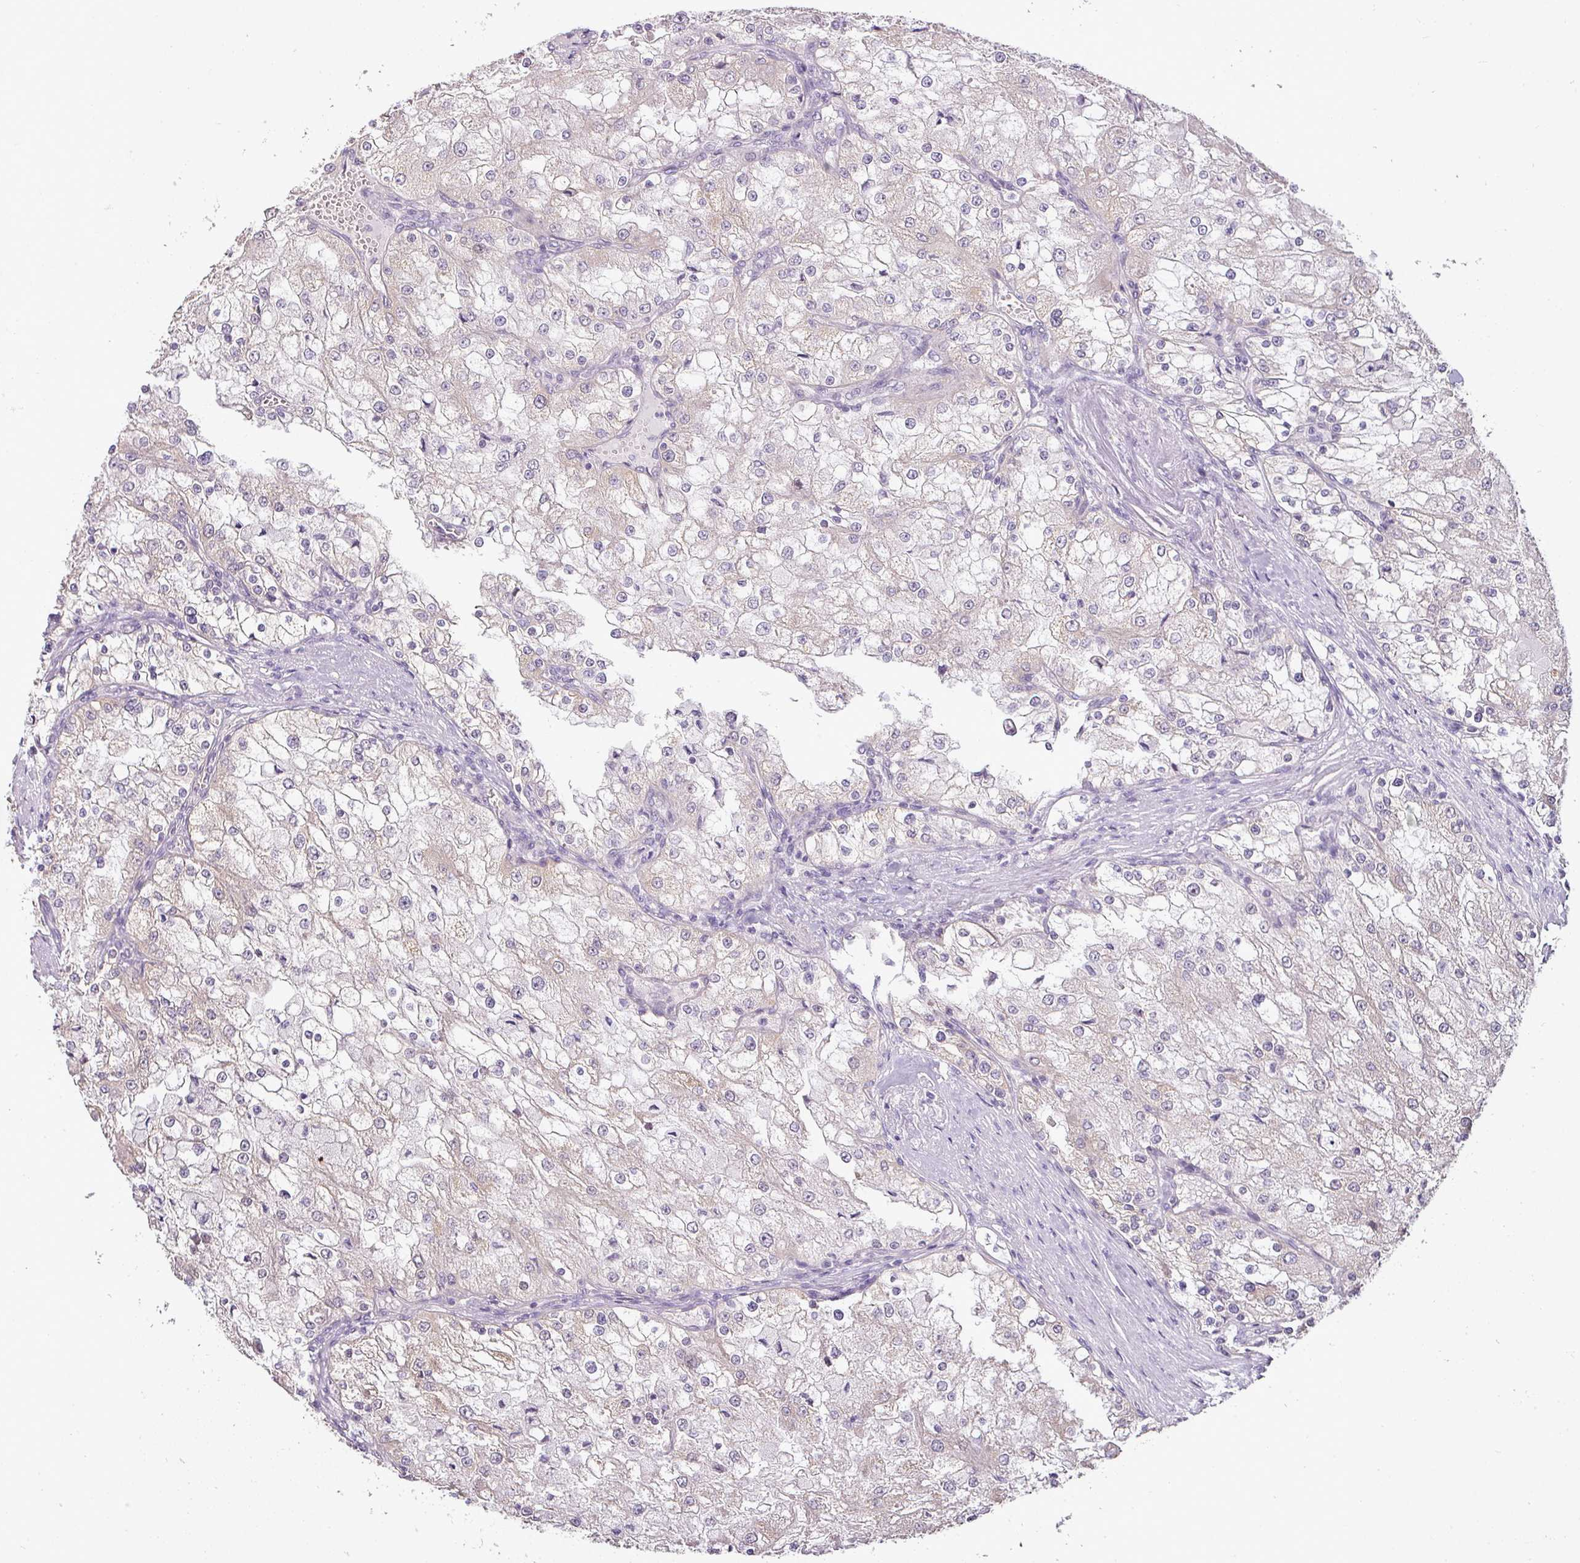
{"staining": {"intensity": "weak", "quantity": "<25%", "location": "cytoplasmic/membranous"}, "tissue": "renal cancer", "cell_type": "Tumor cells", "image_type": "cancer", "snomed": [{"axis": "morphology", "description": "Adenocarcinoma, NOS"}, {"axis": "topography", "description": "Kidney"}], "caption": "Immunohistochemical staining of human renal adenocarcinoma displays no significant positivity in tumor cells. (Immunohistochemistry (ihc), brightfield microscopy, high magnification).", "gene": "MYOM2", "patient": {"sex": "female", "age": 74}}